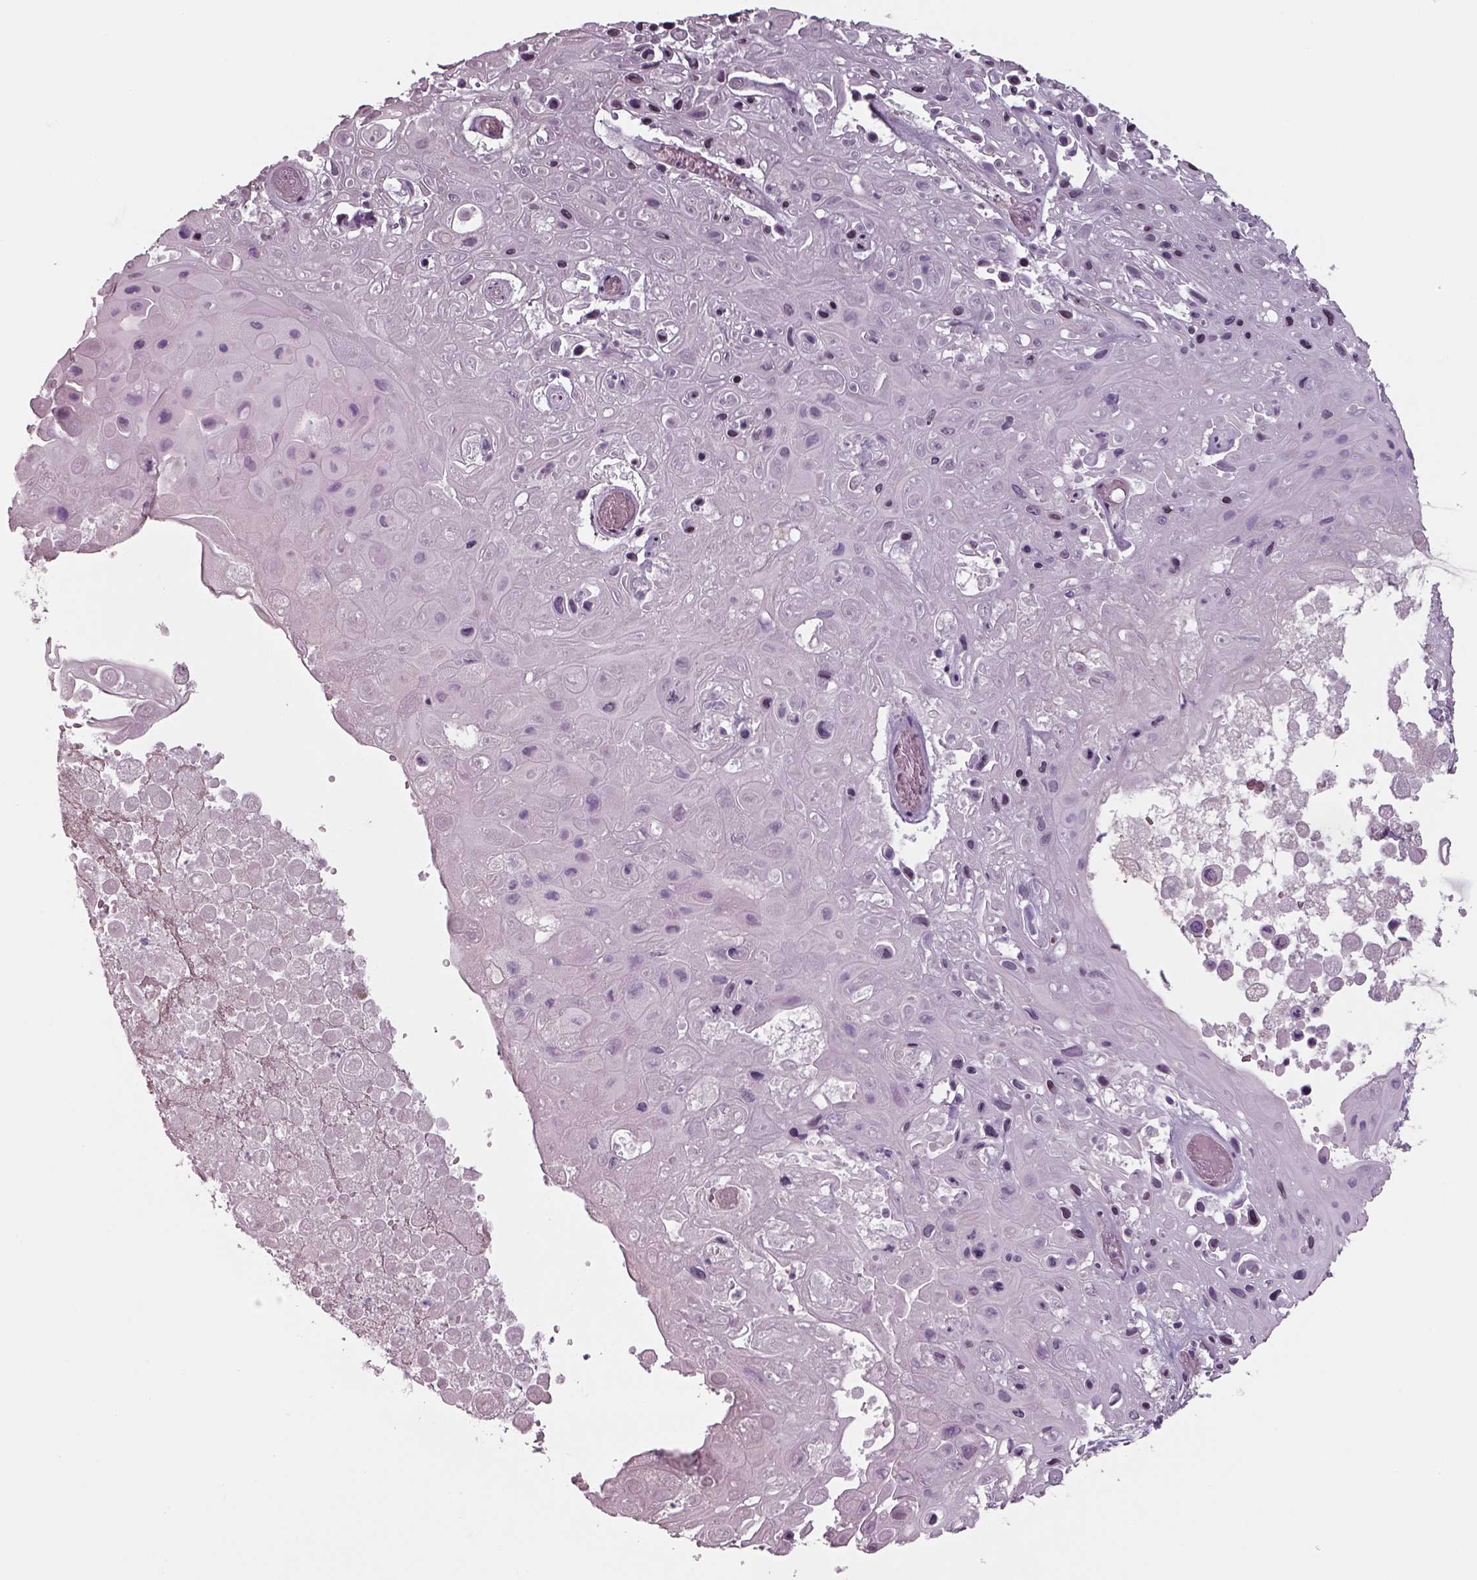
{"staining": {"intensity": "negative", "quantity": "none", "location": "none"}, "tissue": "skin cancer", "cell_type": "Tumor cells", "image_type": "cancer", "snomed": [{"axis": "morphology", "description": "Squamous cell carcinoma, NOS"}, {"axis": "topography", "description": "Skin"}], "caption": "This is an IHC photomicrograph of human skin cancer. There is no staining in tumor cells.", "gene": "SEPTIN14", "patient": {"sex": "male", "age": 82}}